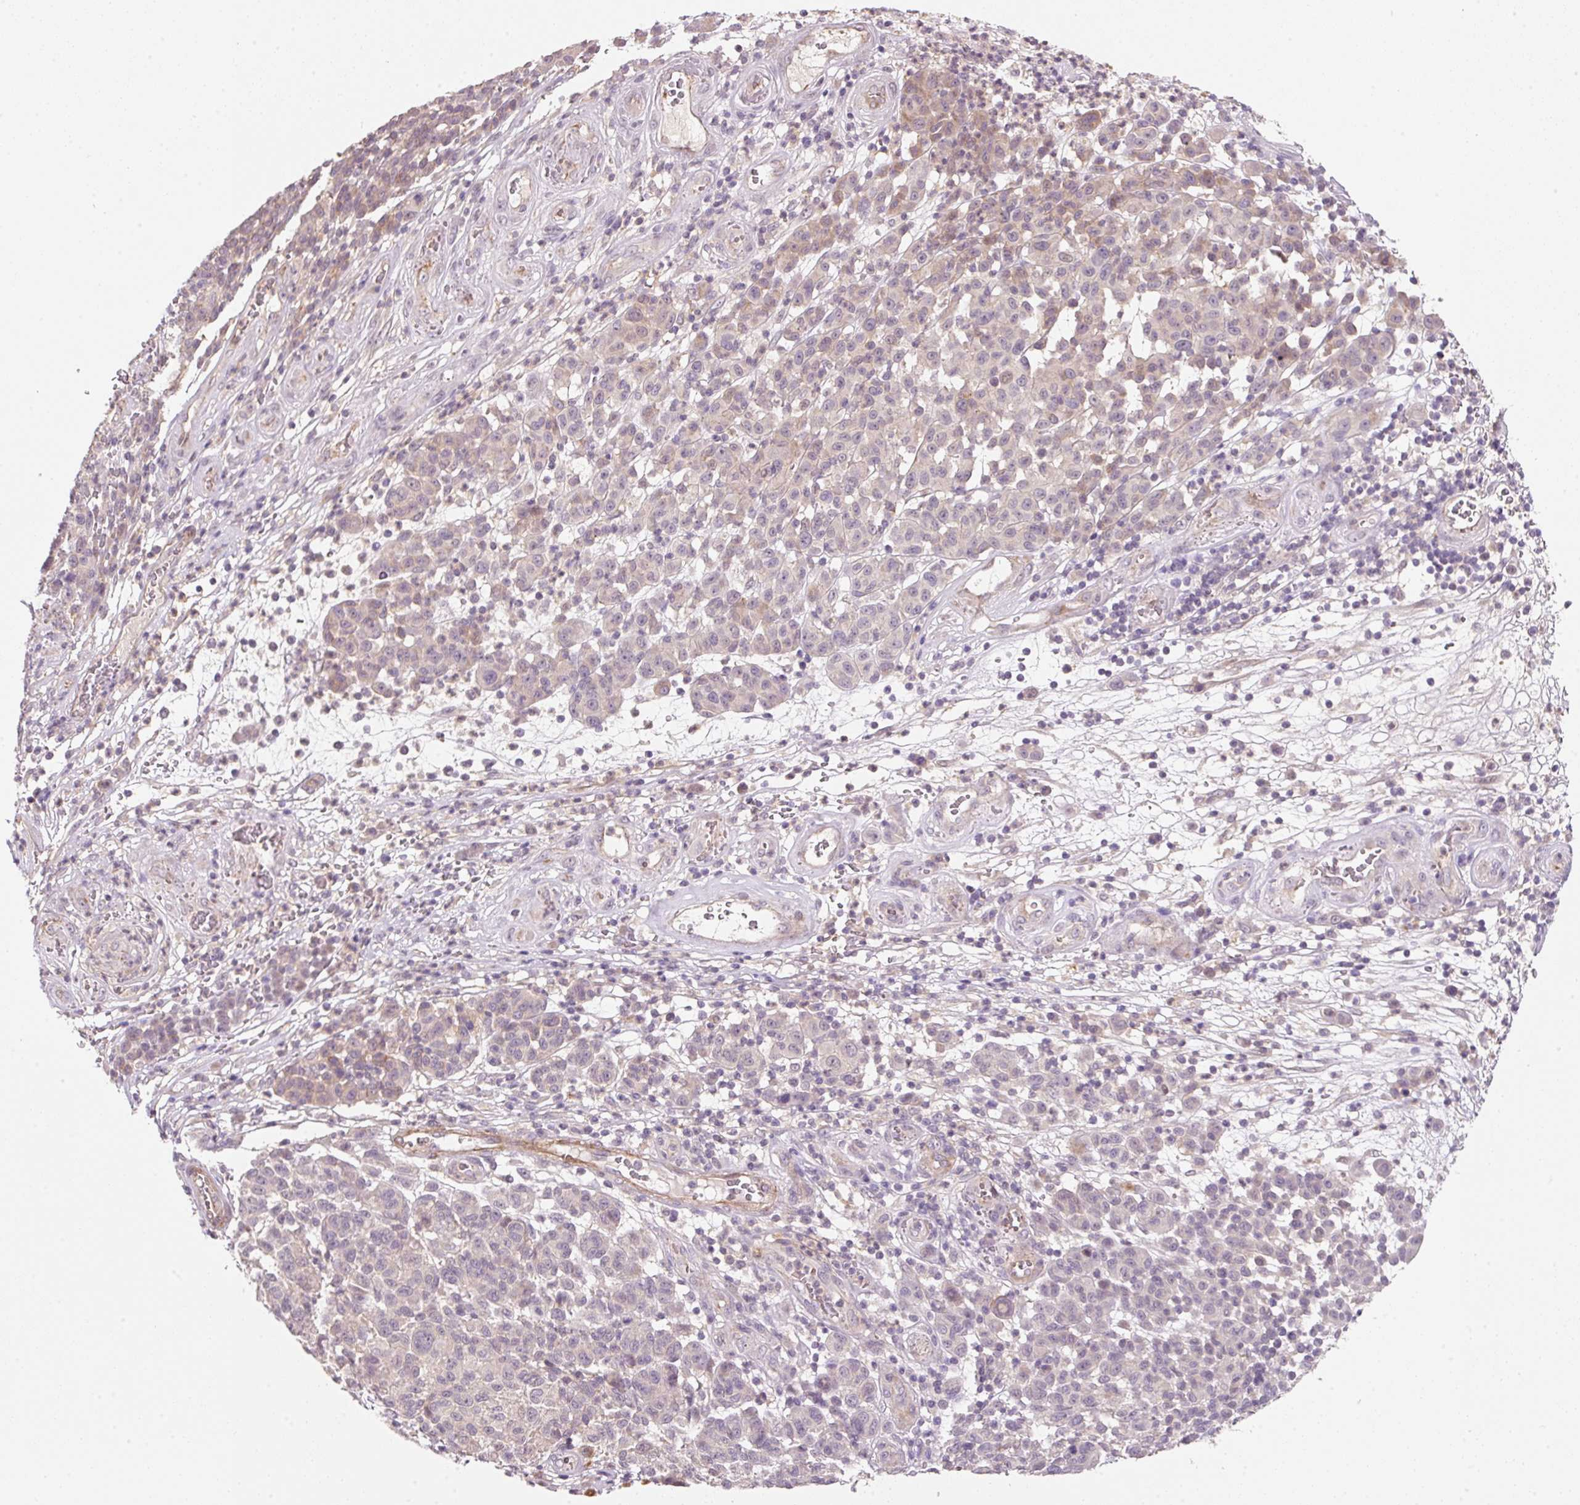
{"staining": {"intensity": "weak", "quantity": "<25%", "location": "cytoplasmic/membranous"}, "tissue": "melanoma", "cell_type": "Tumor cells", "image_type": "cancer", "snomed": [{"axis": "morphology", "description": "Malignant melanoma, NOS"}, {"axis": "topography", "description": "Skin"}], "caption": "Tumor cells are negative for brown protein staining in malignant melanoma.", "gene": "TIRAP", "patient": {"sex": "male", "age": 49}}